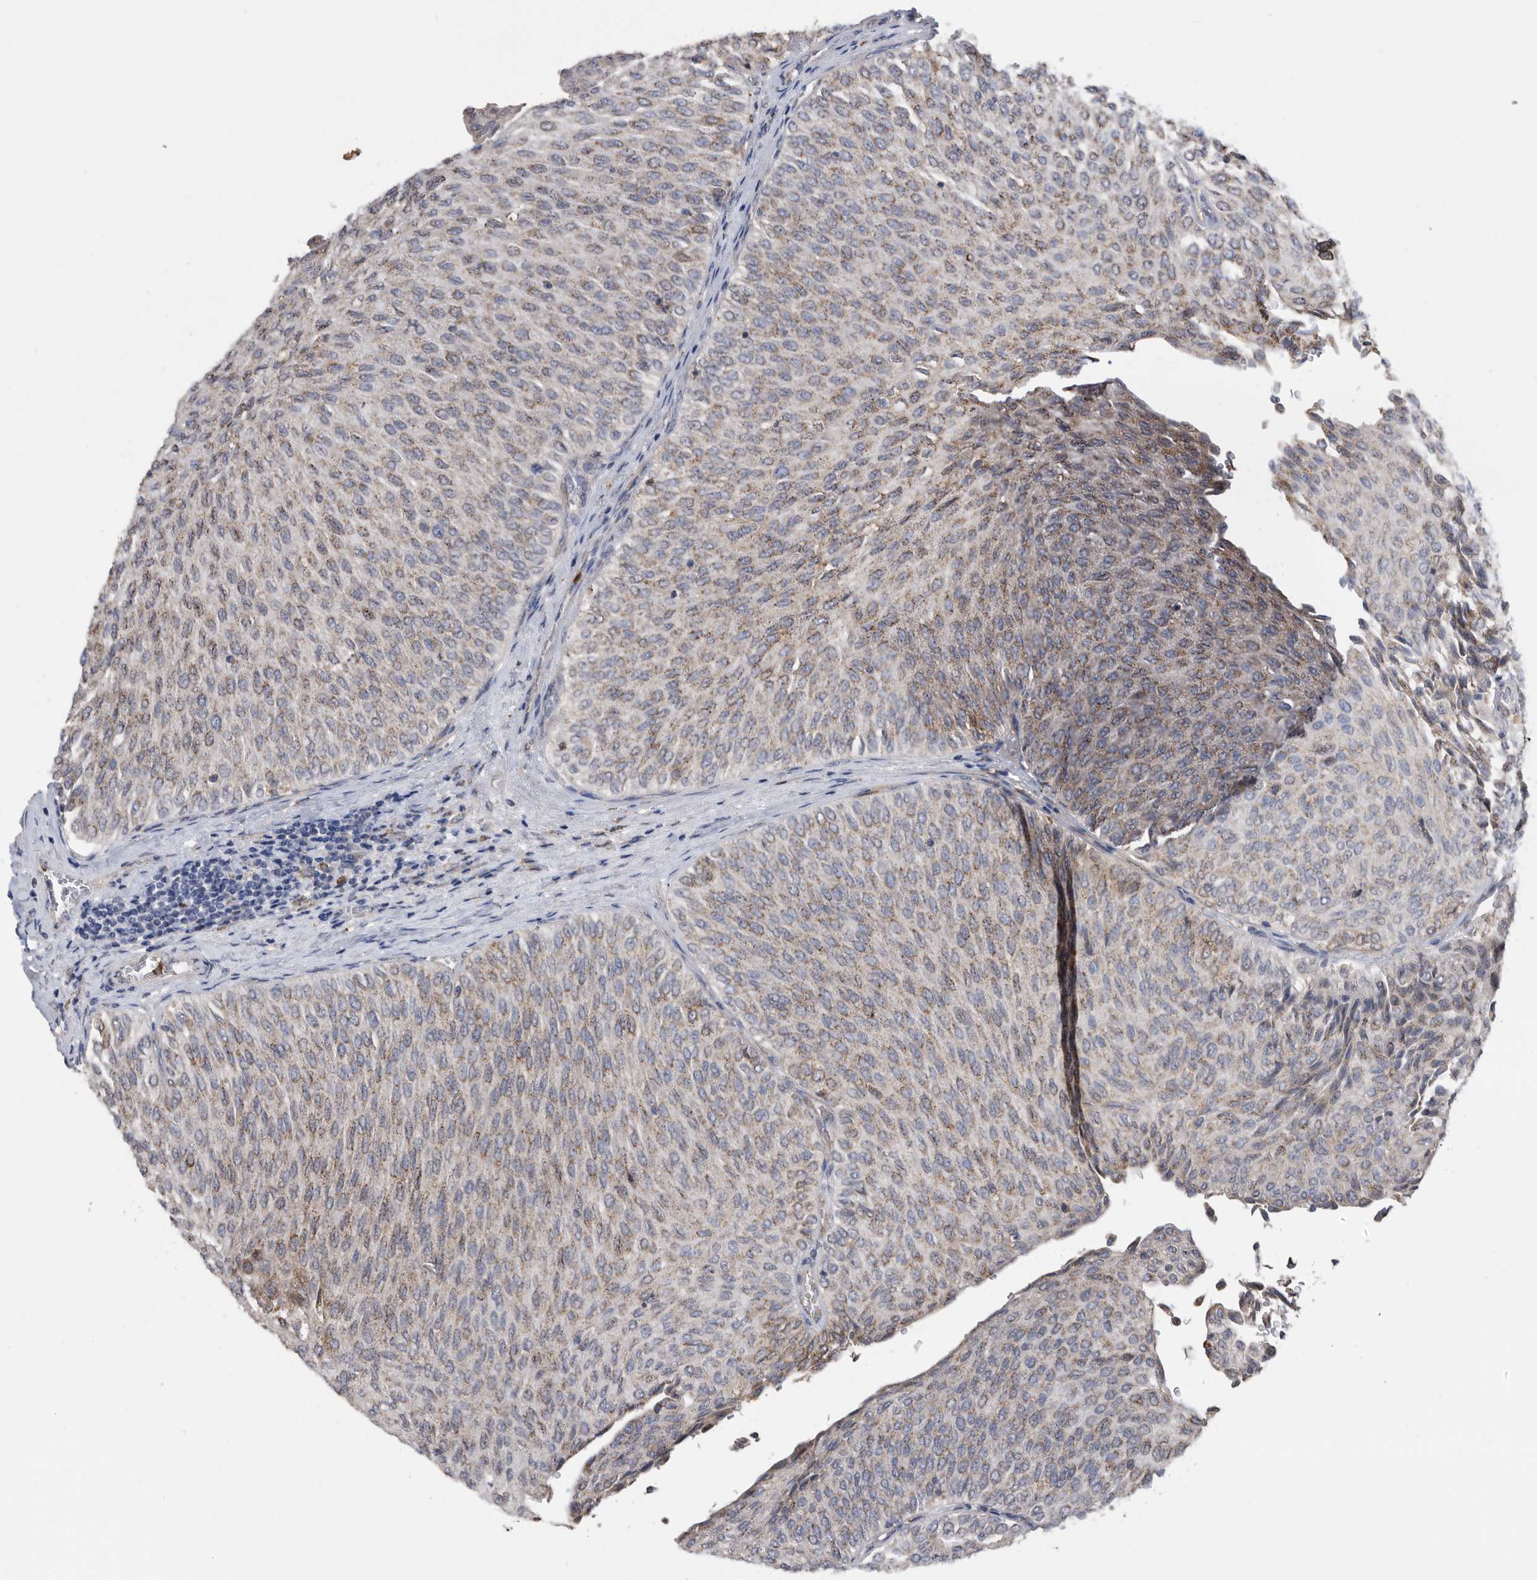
{"staining": {"intensity": "weak", "quantity": ">75%", "location": "cytoplasmic/membranous"}, "tissue": "urothelial cancer", "cell_type": "Tumor cells", "image_type": "cancer", "snomed": [{"axis": "morphology", "description": "Urothelial carcinoma, Low grade"}, {"axis": "topography", "description": "Urinary bladder"}], "caption": "Tumor cells exhibit low levels of weak cytoplasmic/membranous positivity in about >75% of cells in human low-grade urothelial carcinoma.", "gene": "CRISPLD2", "patient": {"sex": "male", "age": 78}}